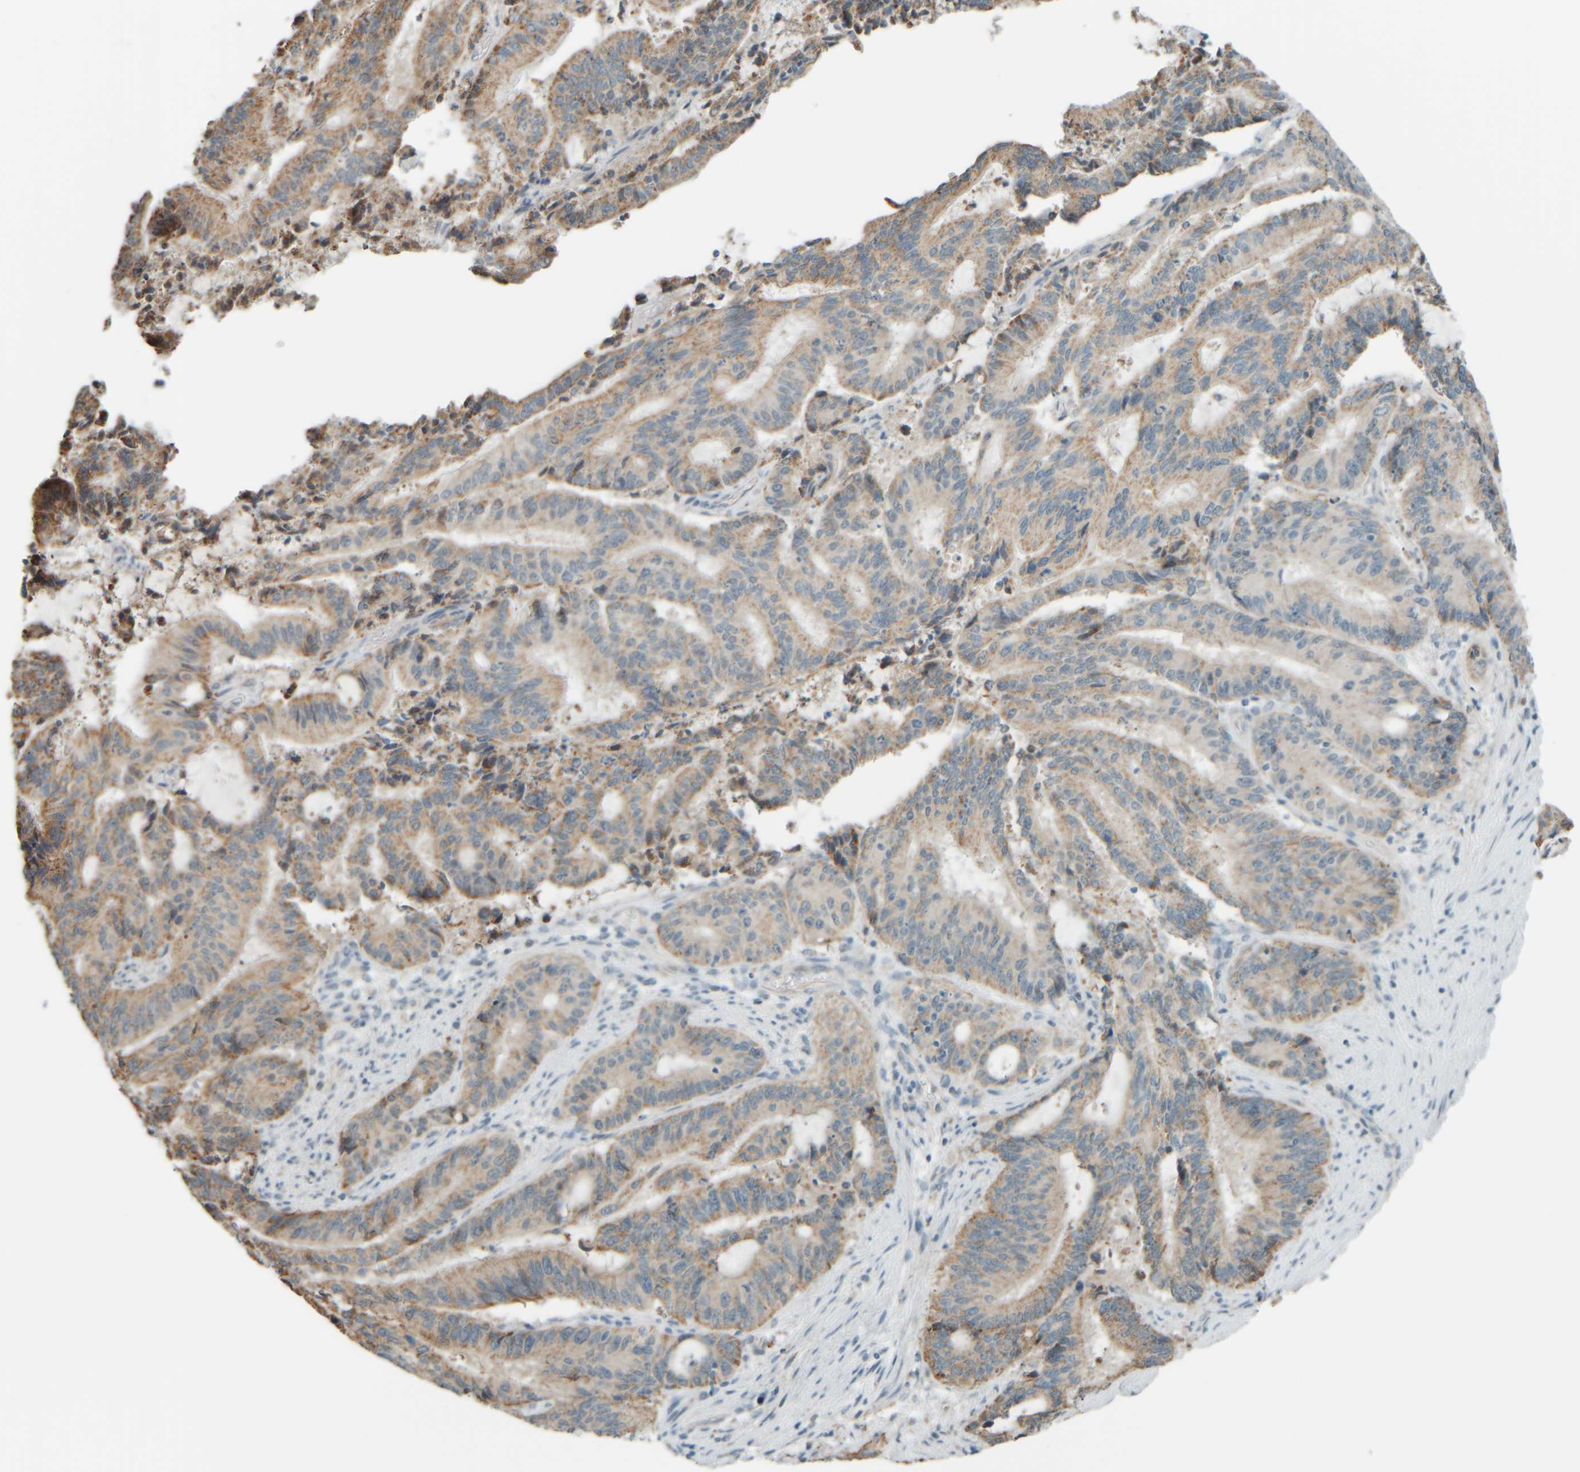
{"staining": {"intensity": "weak", "quantity": ">75%", "location": "cytoplasmic/membranous"}, "tissue": "liver cancer", "cell_type": "Tumor cells", "image_type": "cancer", "snomed": [{"axis": "morphology", "description": "Normal tissue, NOS"}, {"axis": "morphology", "description": "Cholangiocarcinoma"}, {"axis": "topography", "description": "Liver"}, {"axis": "topography", "description": "Peripheral nerve tissue"}], "caption": "Liver cancer tissue demonstrates weak cytoplasmic/membranous positivity in about >75% of tumor cells (DAB (3,3'-diaminobenzidine) IHC, brown staining for protein, blue staining for nuclei).", "gene": "PTGES3L-AARSD1", "patient": {"sex": "female", "age": 73}}